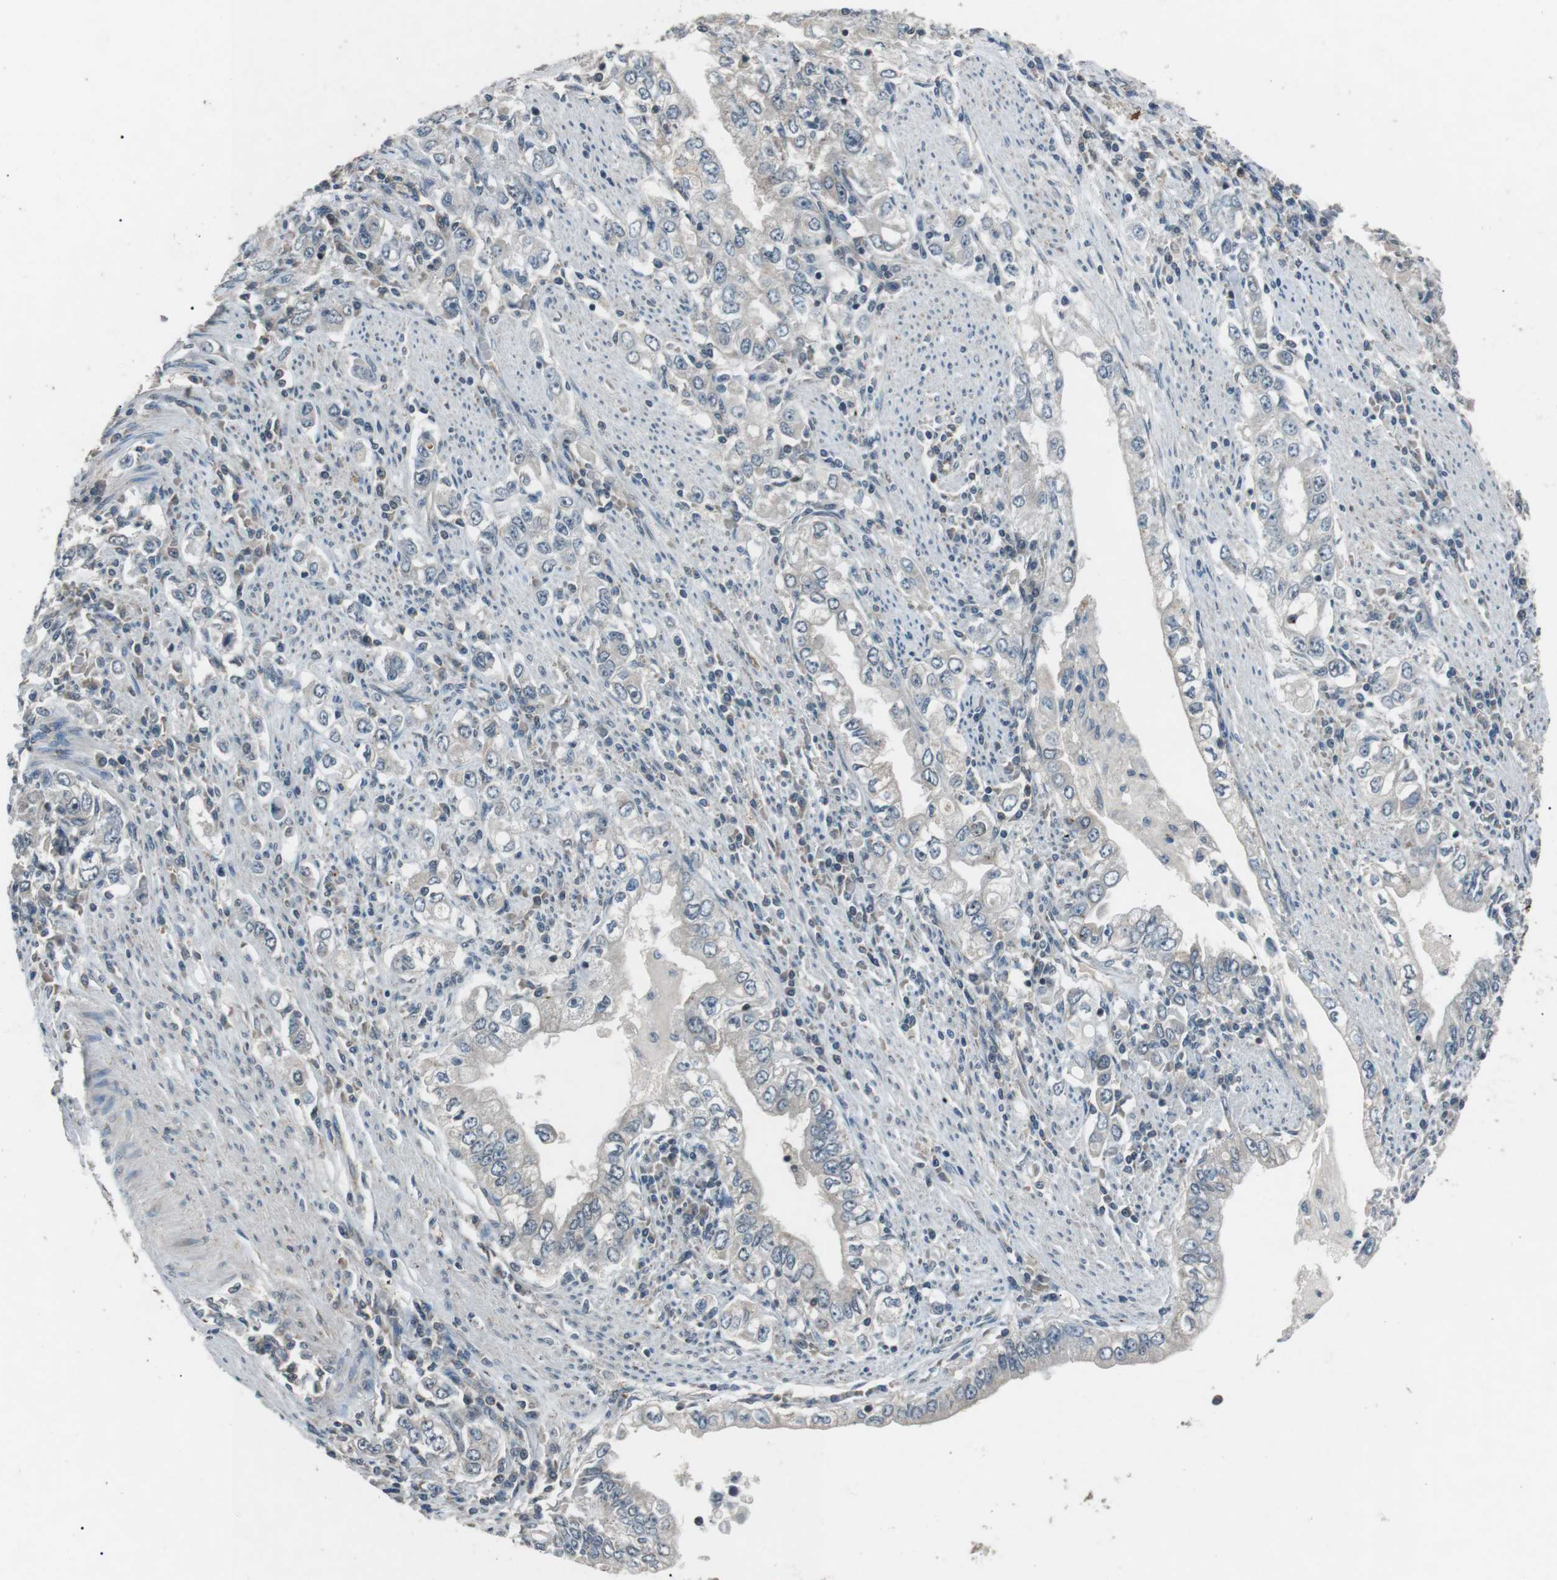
{"staining": {"intensity": "negative", "quantity": "none", "location": "none"}, "tissue": "stomach cancer", "cell_type": "Tumor cells", "image_type": "cancer", "snomed": [{"axis": "morphology", "description": "Adenocarcinoma, NOS"}, {"axis": "topography", "description": "Stomach, lower"}], "caption": "There is no significant expression in tumor cells of stomach cancer.", "gene": "NEK7", "patient": {"sex": "female", "age": 72}}